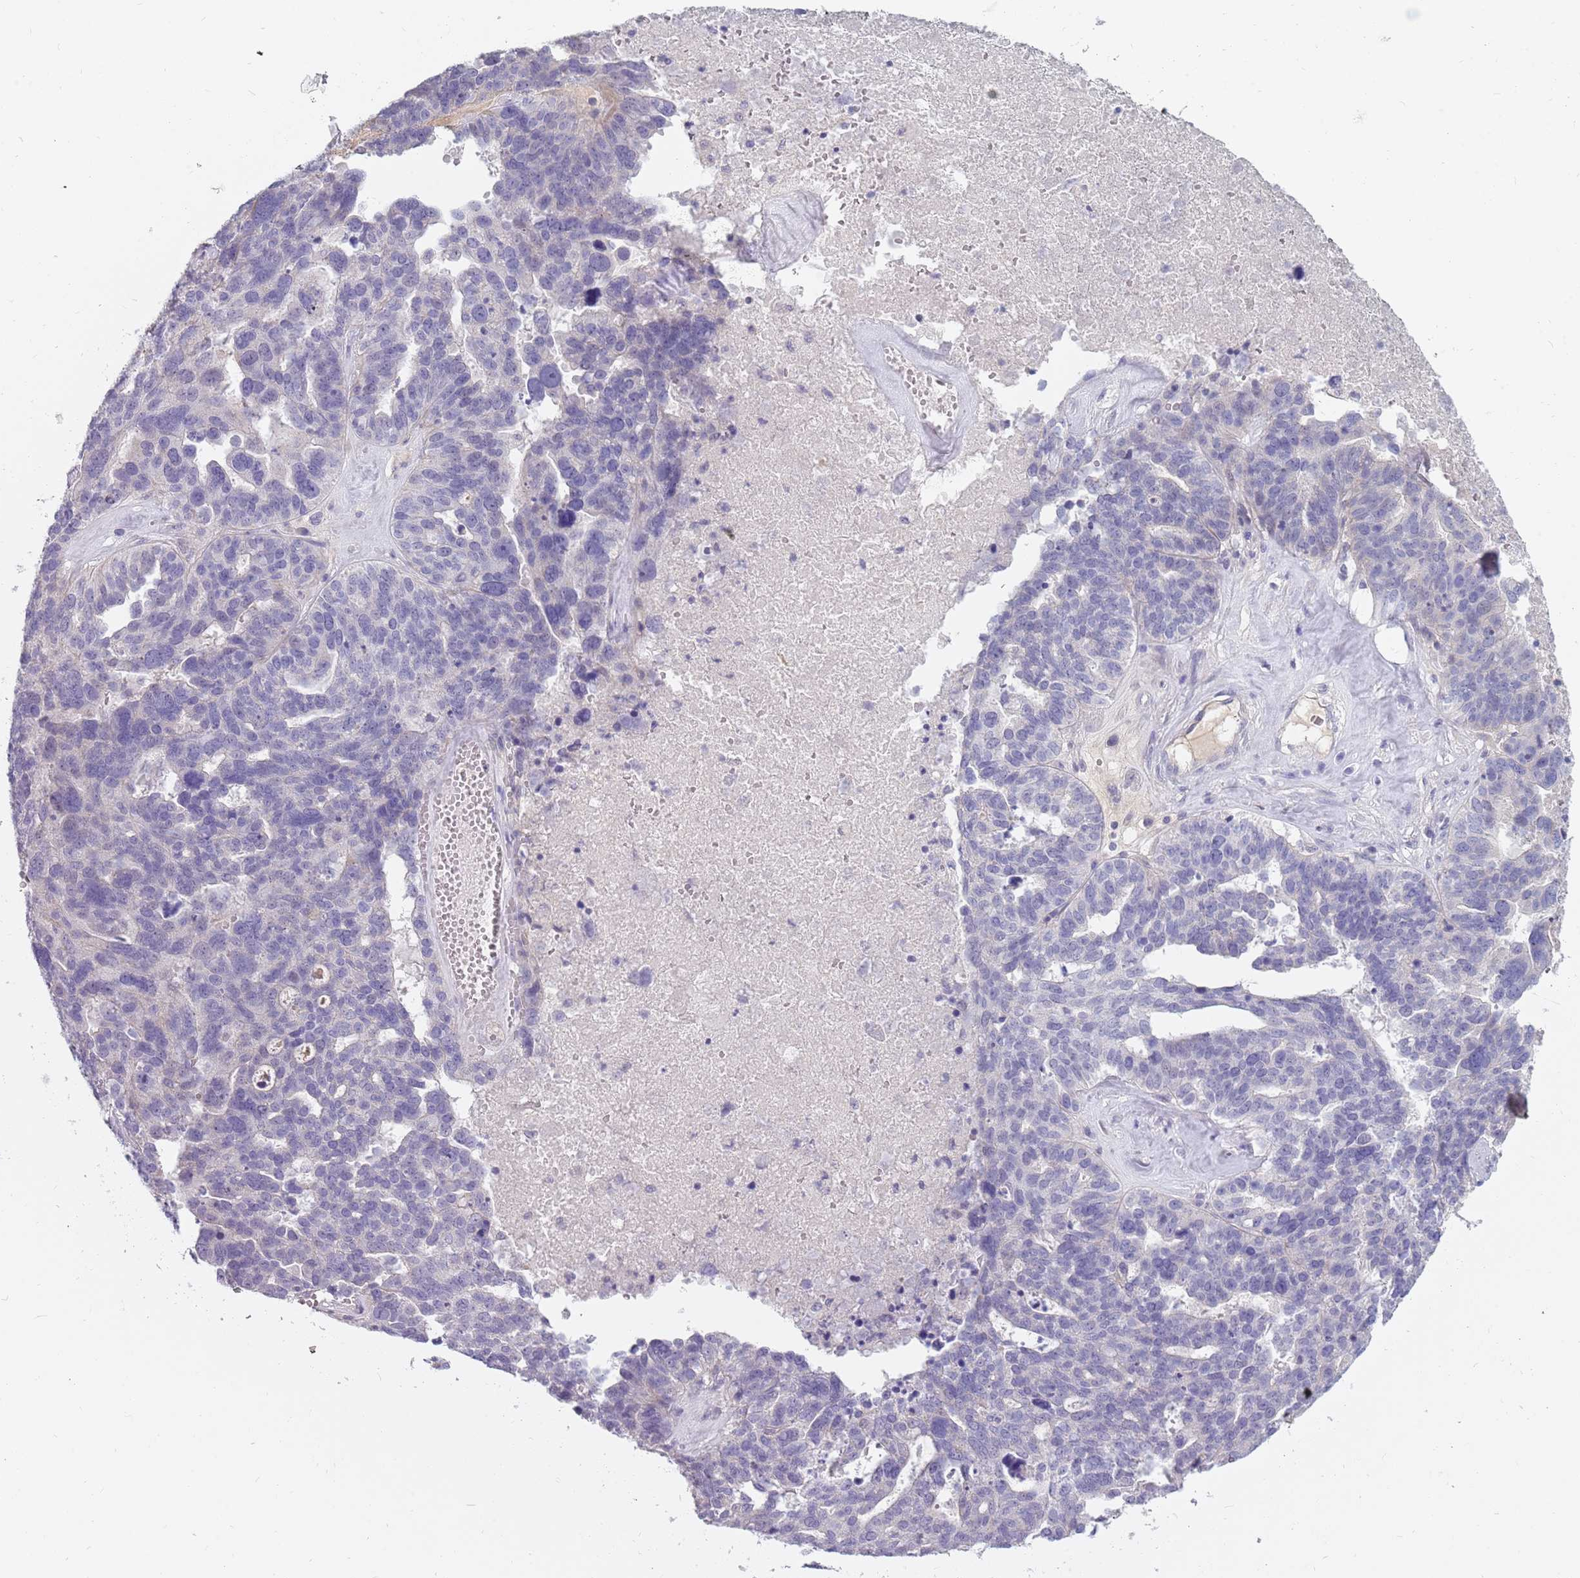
{"staining": {"intensity": "negative", "quantity": "none", "location": "none"}, "tissue": "ovarian cancer", "cell_type": "Tumor cells", "image_type": "cancer", "snomed": [{"axis": "morphology", "description": "Cystadenocarcinoma, serous, NOS"}, {"axis": "topography", "description": "Ovary"}], "caption": "A high-resolution micrograph shows IHC staining of ovarian cancer, which shows no significant positivity in tumor cells.", "gene": "DDX4", "patient": {"sex": "female", "age": 59}}